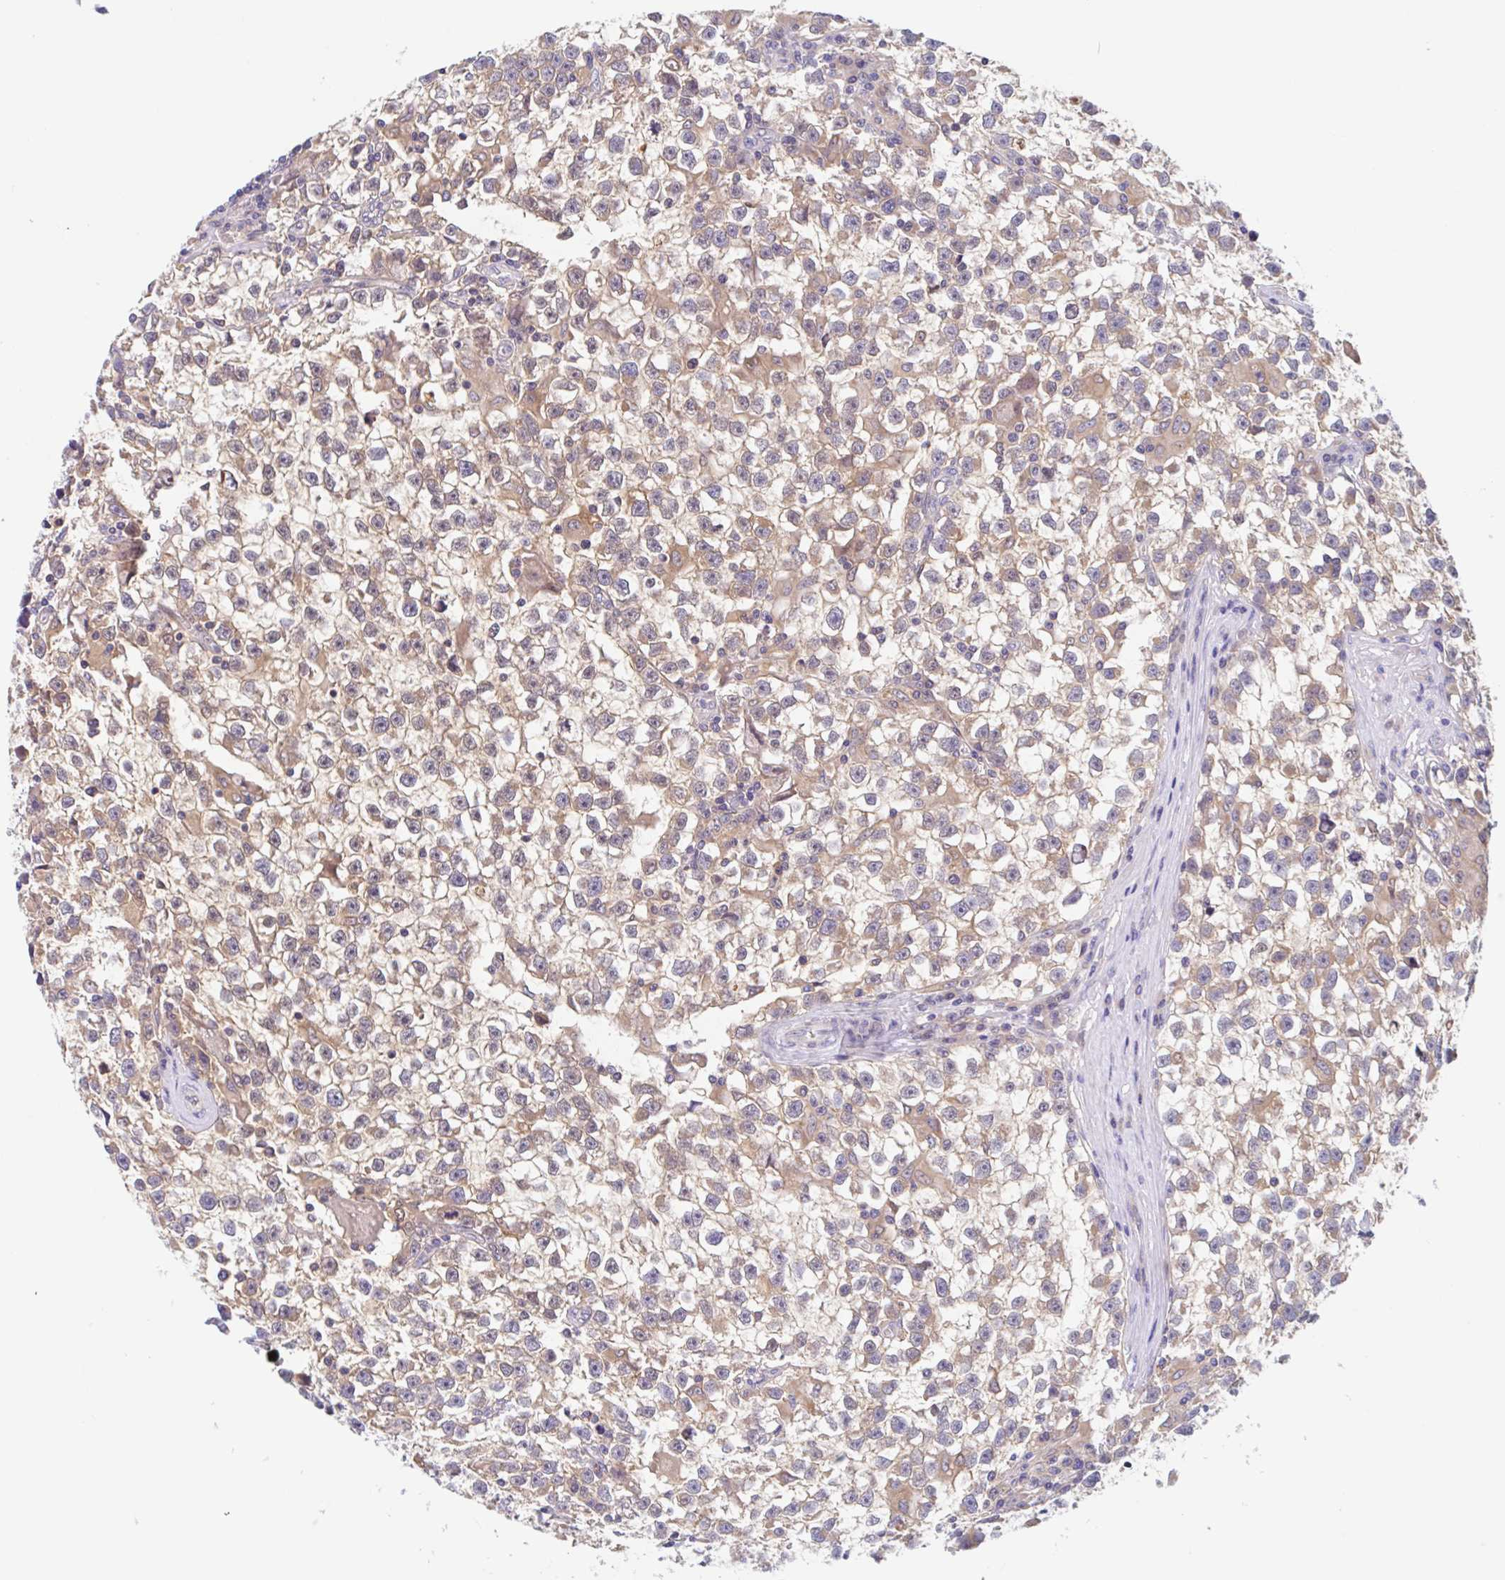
{"staining": {"intensity": "weak", "quantity": ">75%", "location": "cytoplasmic/membranous"}, "tissue": "testis cancer", "cell_type": "Tumor cells", "image_type": "cancer", "snomed": [{"axis": "morphology", "description": "Seminoma, NOS"}, {"axis": "topography", "description": "Testis"}], "caption": "Tumor cells show weak cytoplasmic/membranous positivity in approximately >75% of cells in testis seminoma.", "gene": "TMEM86A", "patient": {"sex": "male", "age": 31}}